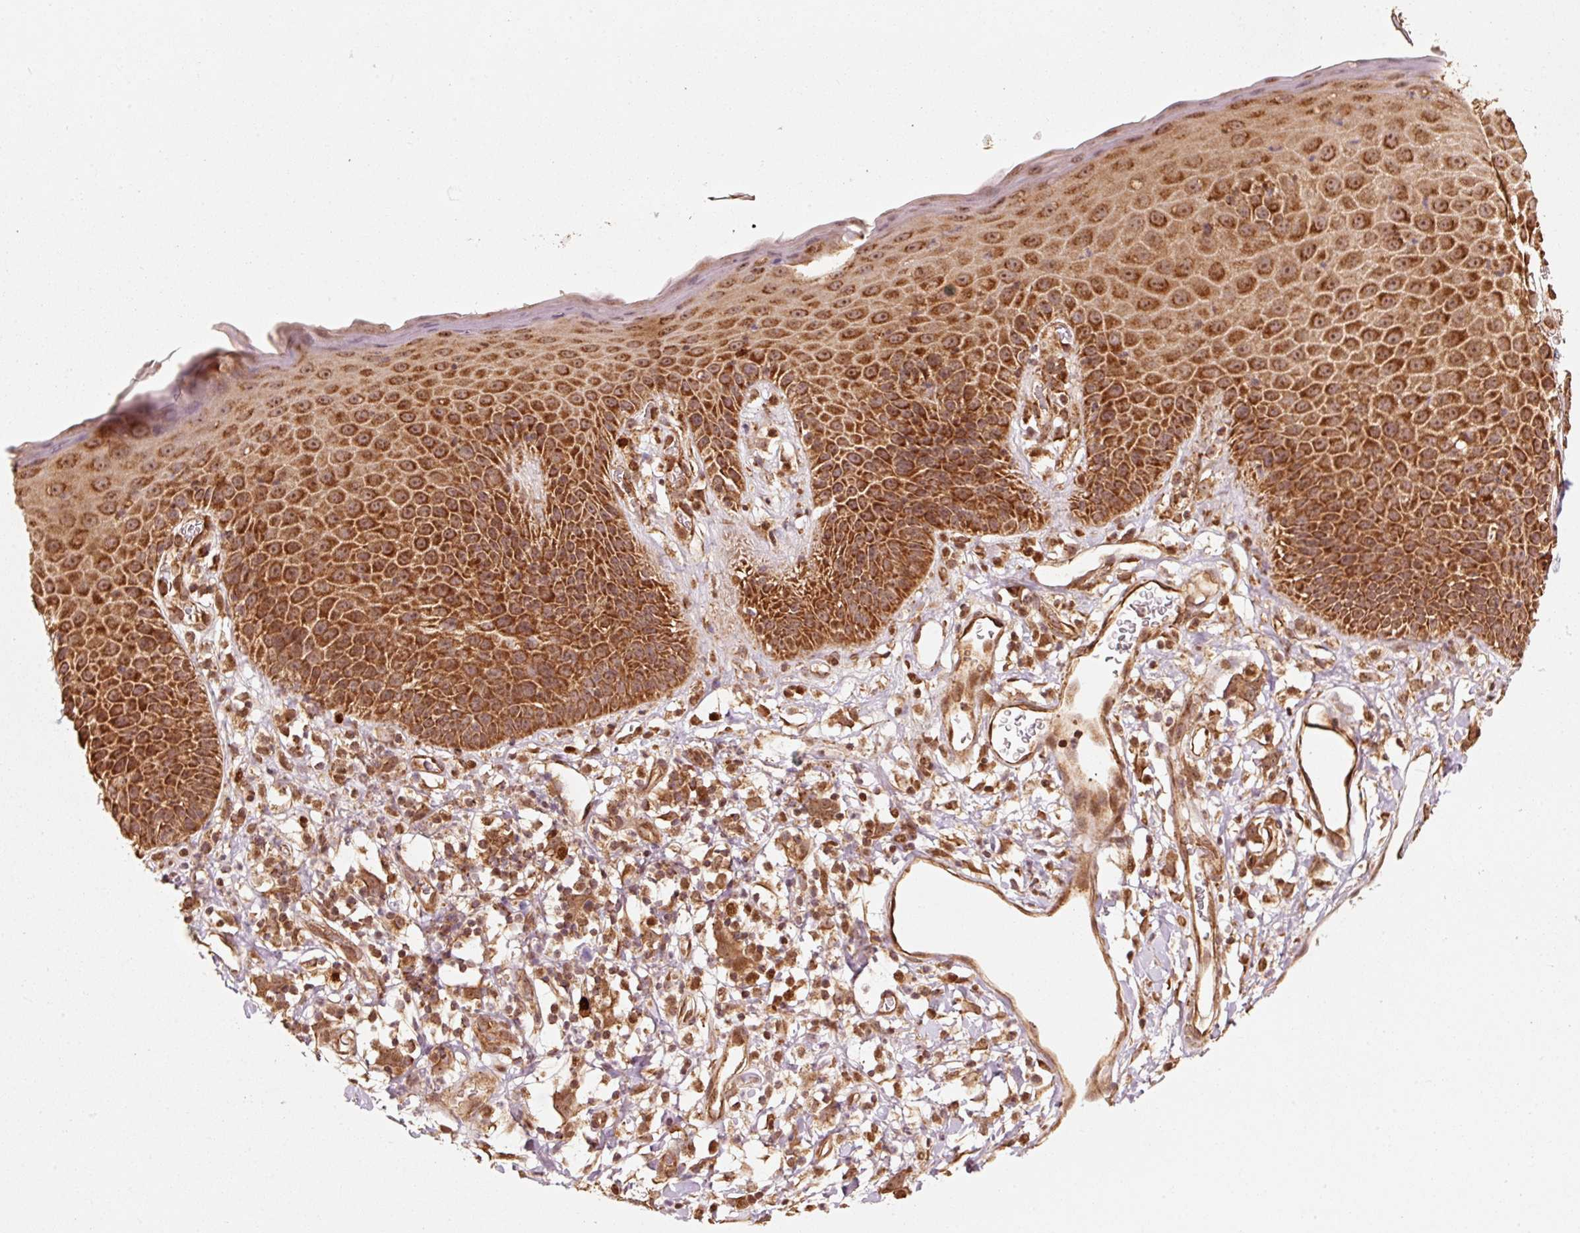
{"staining": {"intensity": "moderate", "quantity": ">75%", "location": "cytoplasmic/membranous"}, "tissue": "adipose tissue", "cell_type": "Adipocytes", "image_type": "normal", "snomed": [{"axis": "morphology", "description": "Normal tissue, NOS"}, {"axis": "topography", "description": "Vulva"}, {"axis": "topography", "description": "Peripheral nerve tissue"}], "caption": "Protein expression by immunohistochemistry (IHC) shows moderate cytoplasmic/membranous positivity in about >75% of adipocytes in normal adipose tissue. (brown staining indicates protein expression, while blue staining denotes nuclei).", "gene": "MRPL16", "patient": {"sex": "female", "age": 68}}